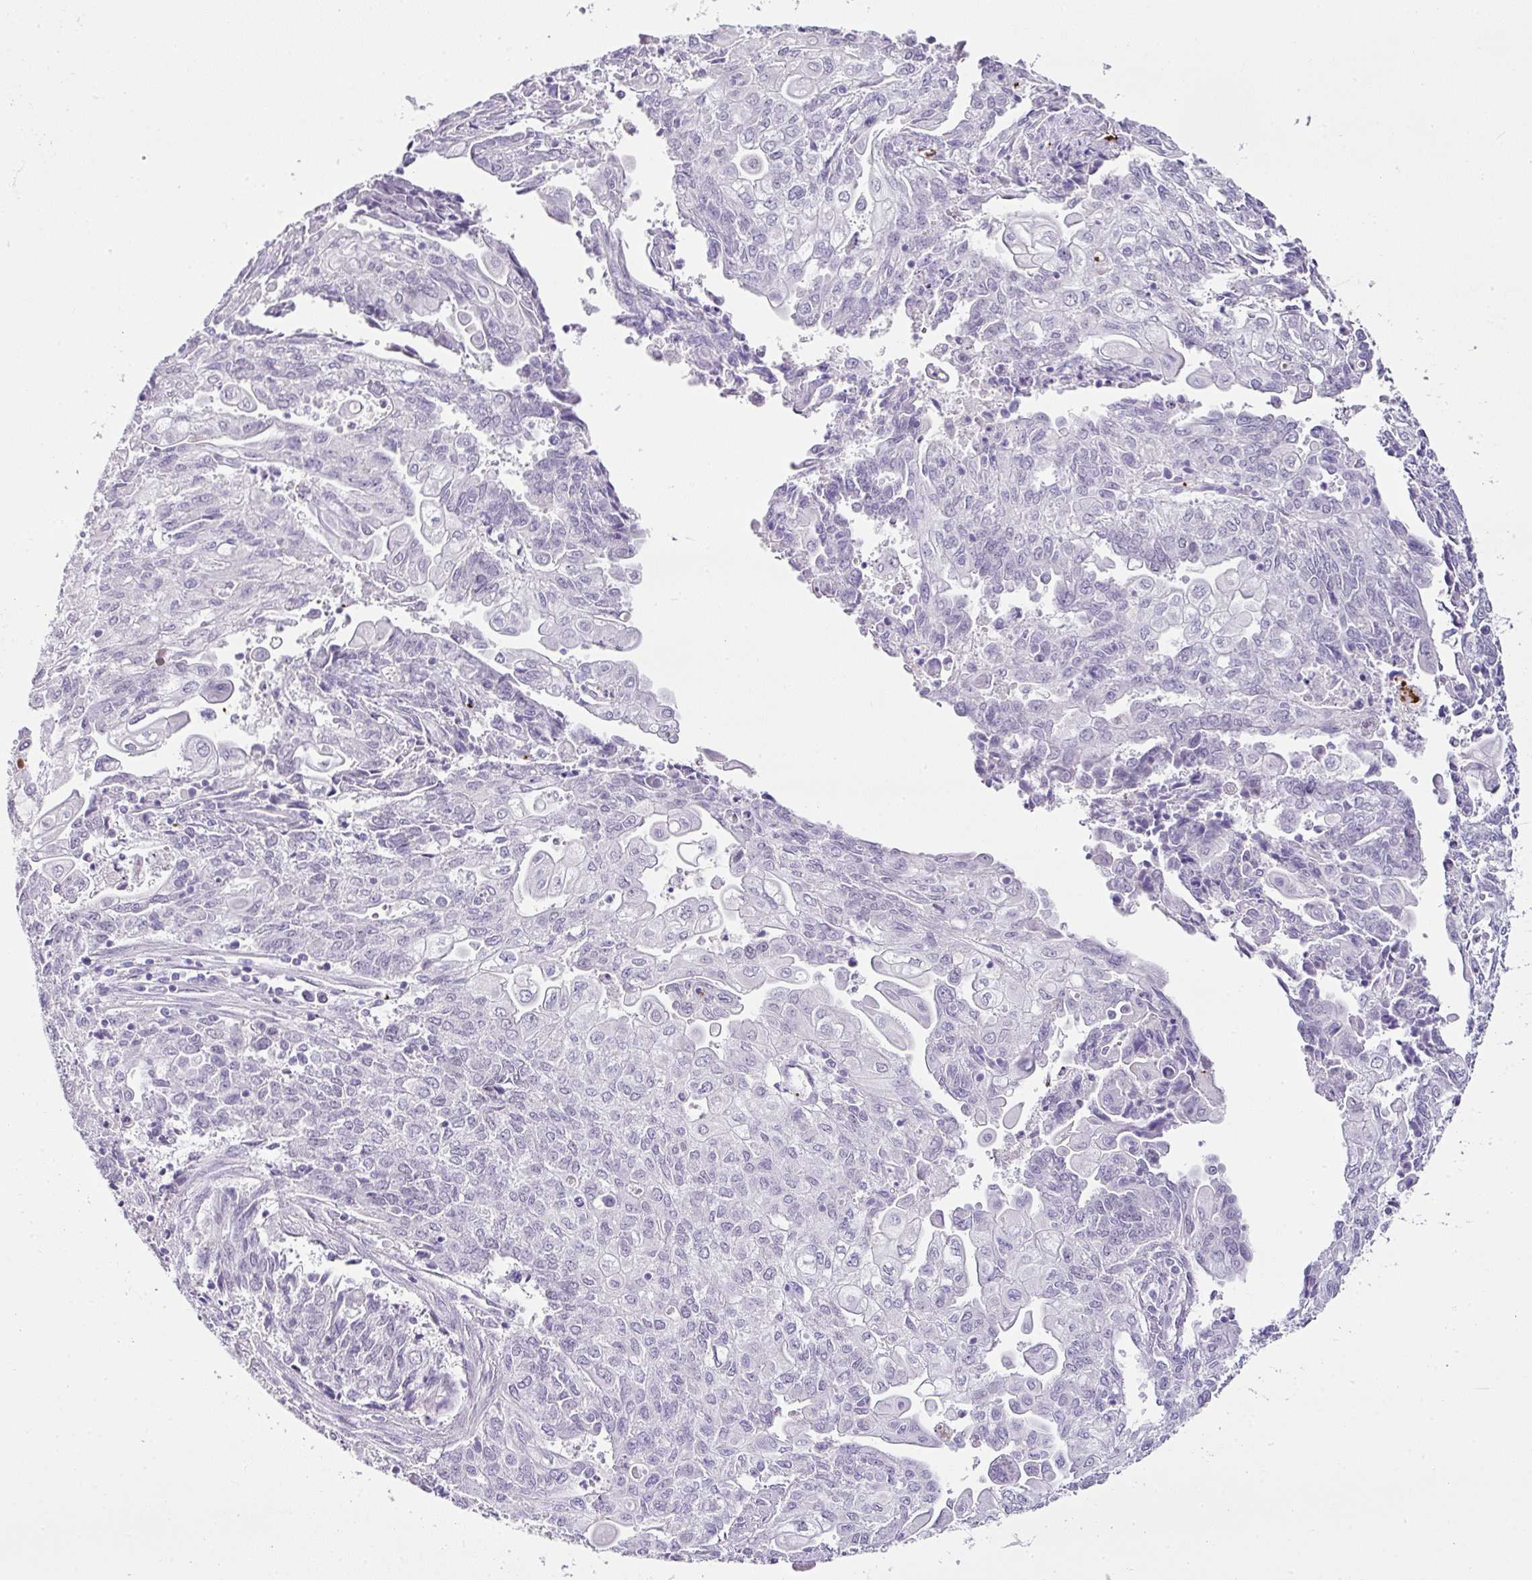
{"staining": {"intensity": "negative", "quantity": "none", "location": "none"}, "tissue": "endometrial cancer", "cell_type": "Tumor cells", "image_type": "cancer", "snomed": [{"axis": "morphology", "description": "Adenocarcinoma, NOS"}, {"axis": "topography", "description": "Endometrium"}], "caption": "This micrograph is of endometrial cancer stained with IHC to label a protein in brown with the nuclei are counter-stained blue. There is no staining in tumor cells.", "gene": "CMTM5", "patient": {"sex": "female", "age": 54}}